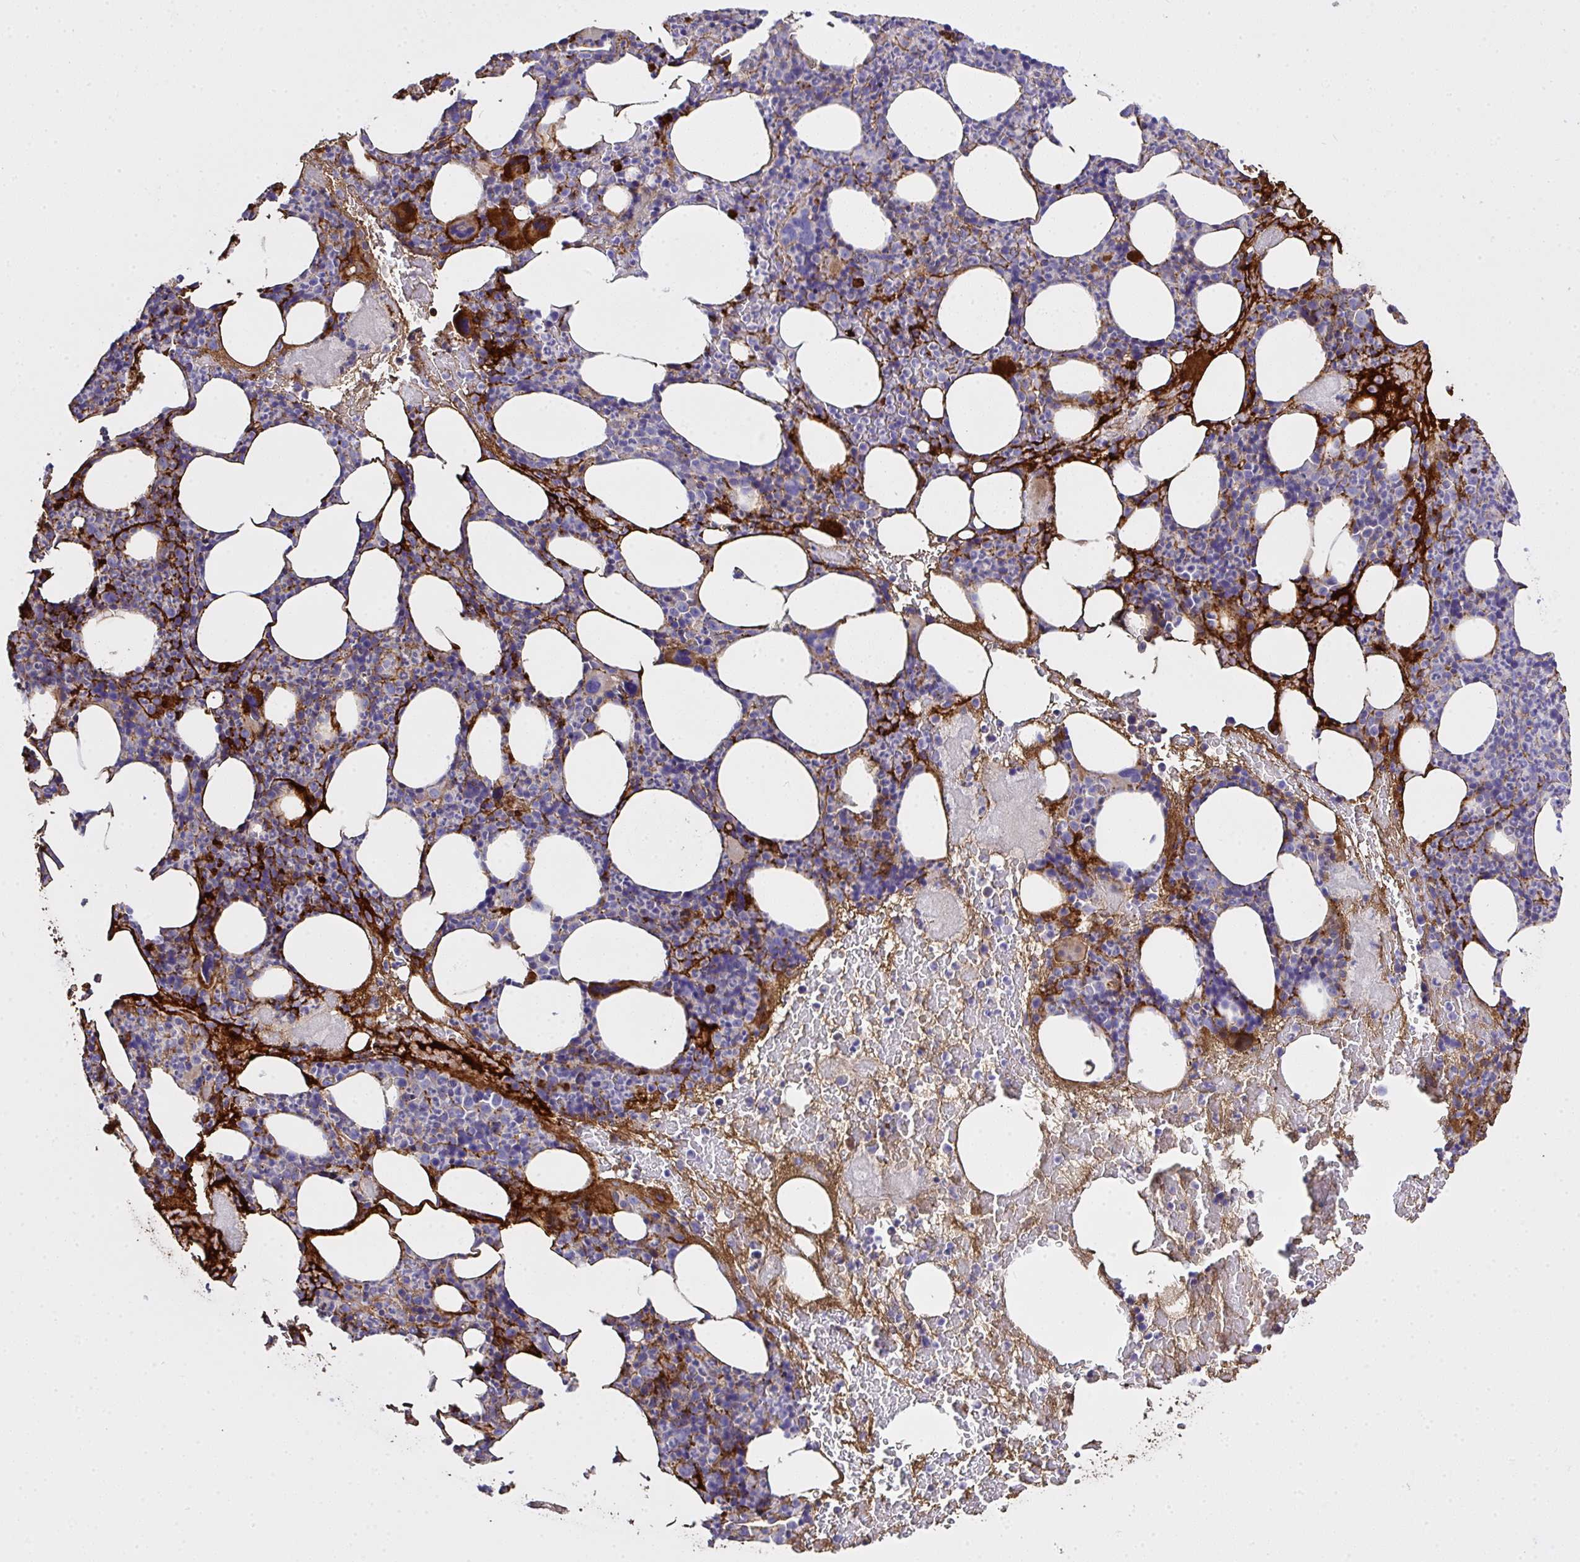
{"staining": {"intensity": "strong", "quantity": "<25%", "location": "cytoplasmic/membranous"}, "tissue": "bone marrow", "cell_type": "Hematopoietic cells", "image_type": "normal", "snomed": [{"axis": "morphology", "description": "Normal tissue, NOS"}, {"axis": "topography", "description": "Bone marrow"}], "caption": "Hematopoietic cells show strong cytoplasmic/membranous staining in about <25% of cells in benign bone marrow. (Brightfield microscopy of DAB IHC at high magnification).", "gene": "ZNF813", "patient": {"sex": "female", "age": 59}}